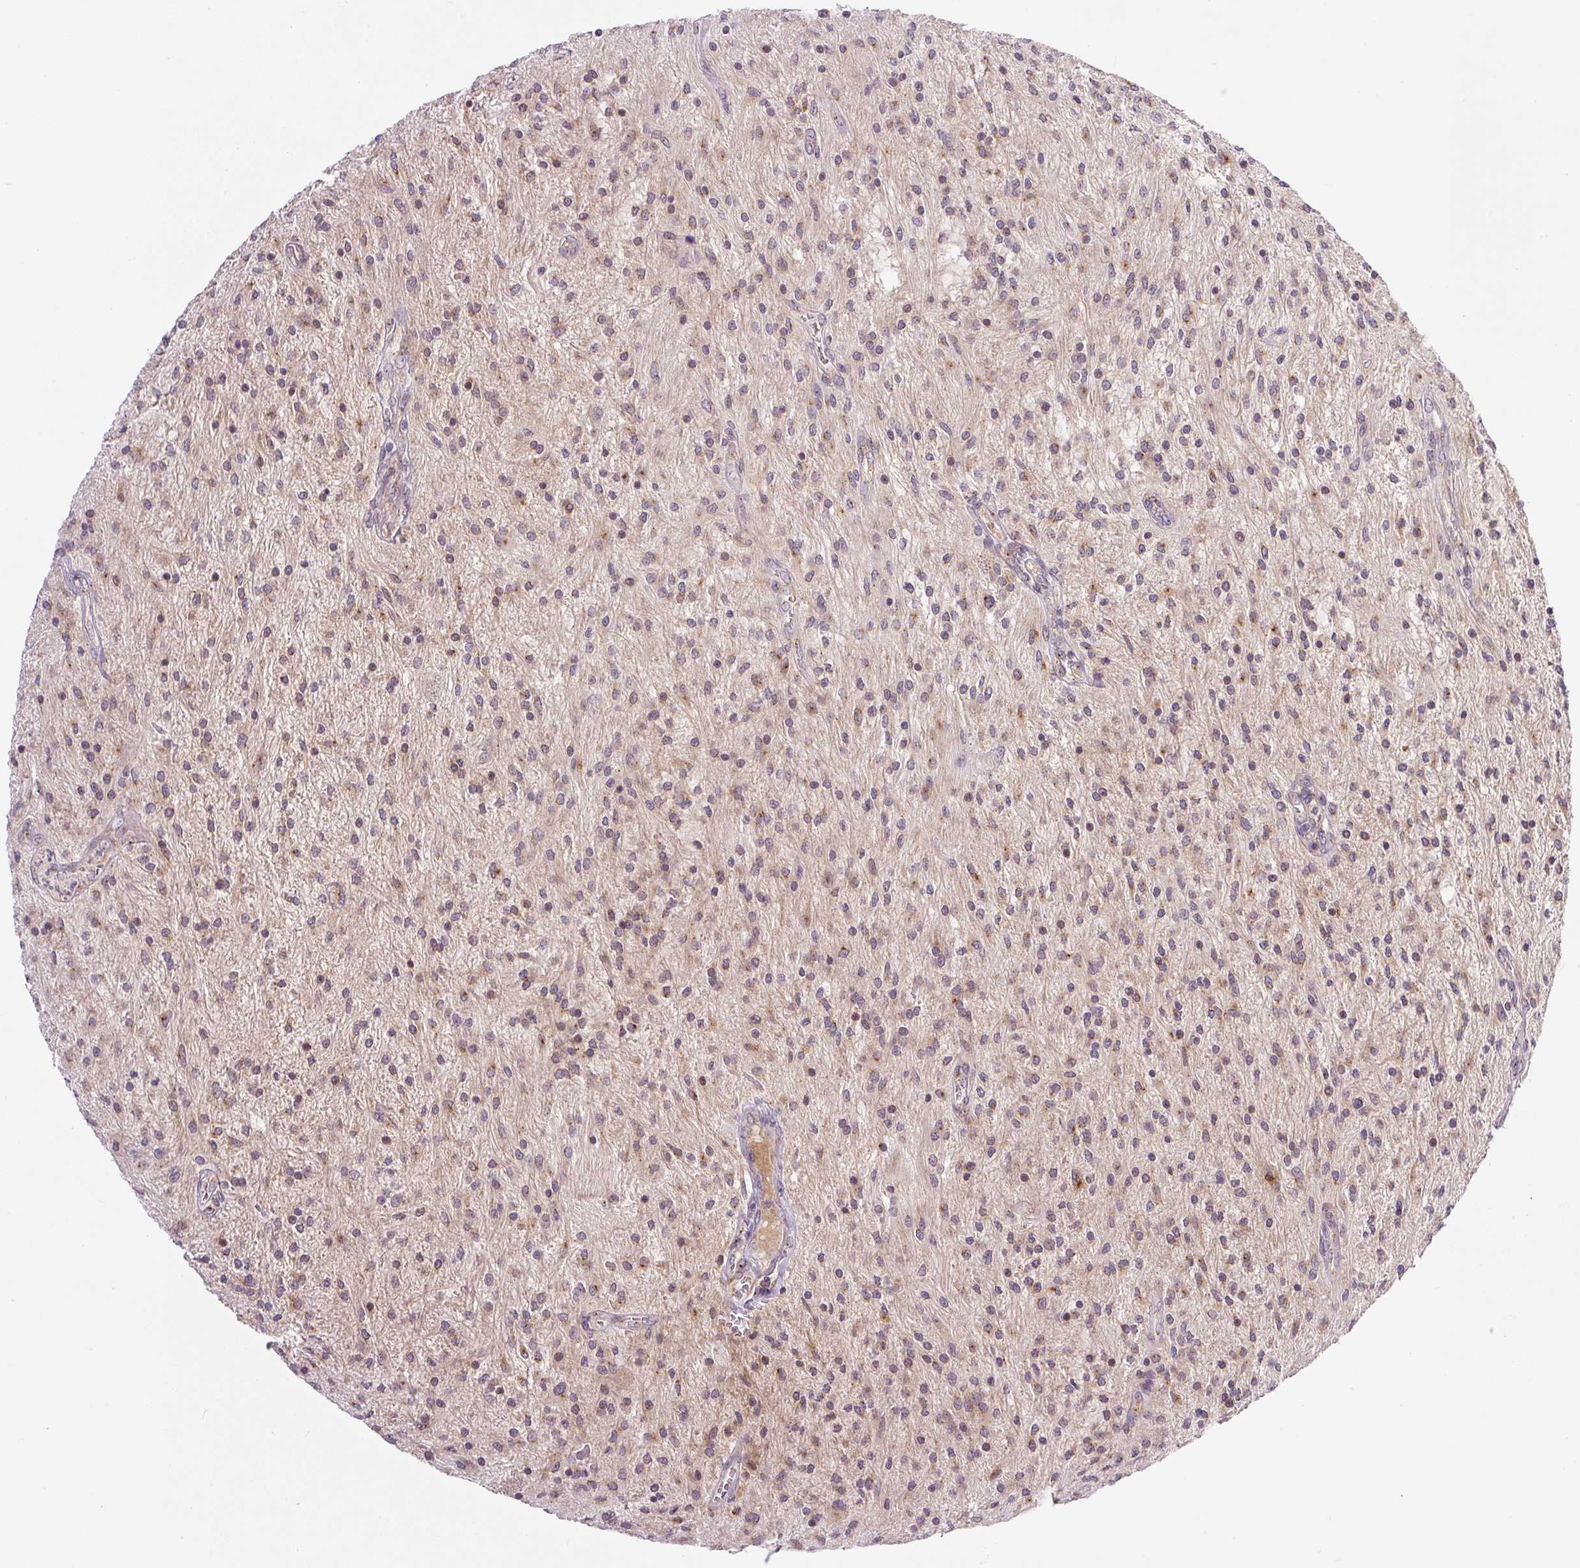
{"staining": {"intensity": "weak", "quantity": ">75%", "location": "cytoplasmic/membranous"}, "tissue": "glioma", "cell_type": "Tumor cells", "image_type": "cancer", "snomed": [{"axis": "morphology", "description": "Glioma, malignant, Low grade"}, {"axis": "topography", "description": "Cerebellum"}], "caption": "Protein expression analysis of human malignant glioma (low-grade) reveals weak cytoplasmic/membranous expression in approximately >75% of tumor cells. The staining was performed using DAB, with brown indicating positive protein expression. Nuclei are stained blue with hematoxylin.", "gene": "PCM1", "patient": {"sex": "female", "age": 14}}